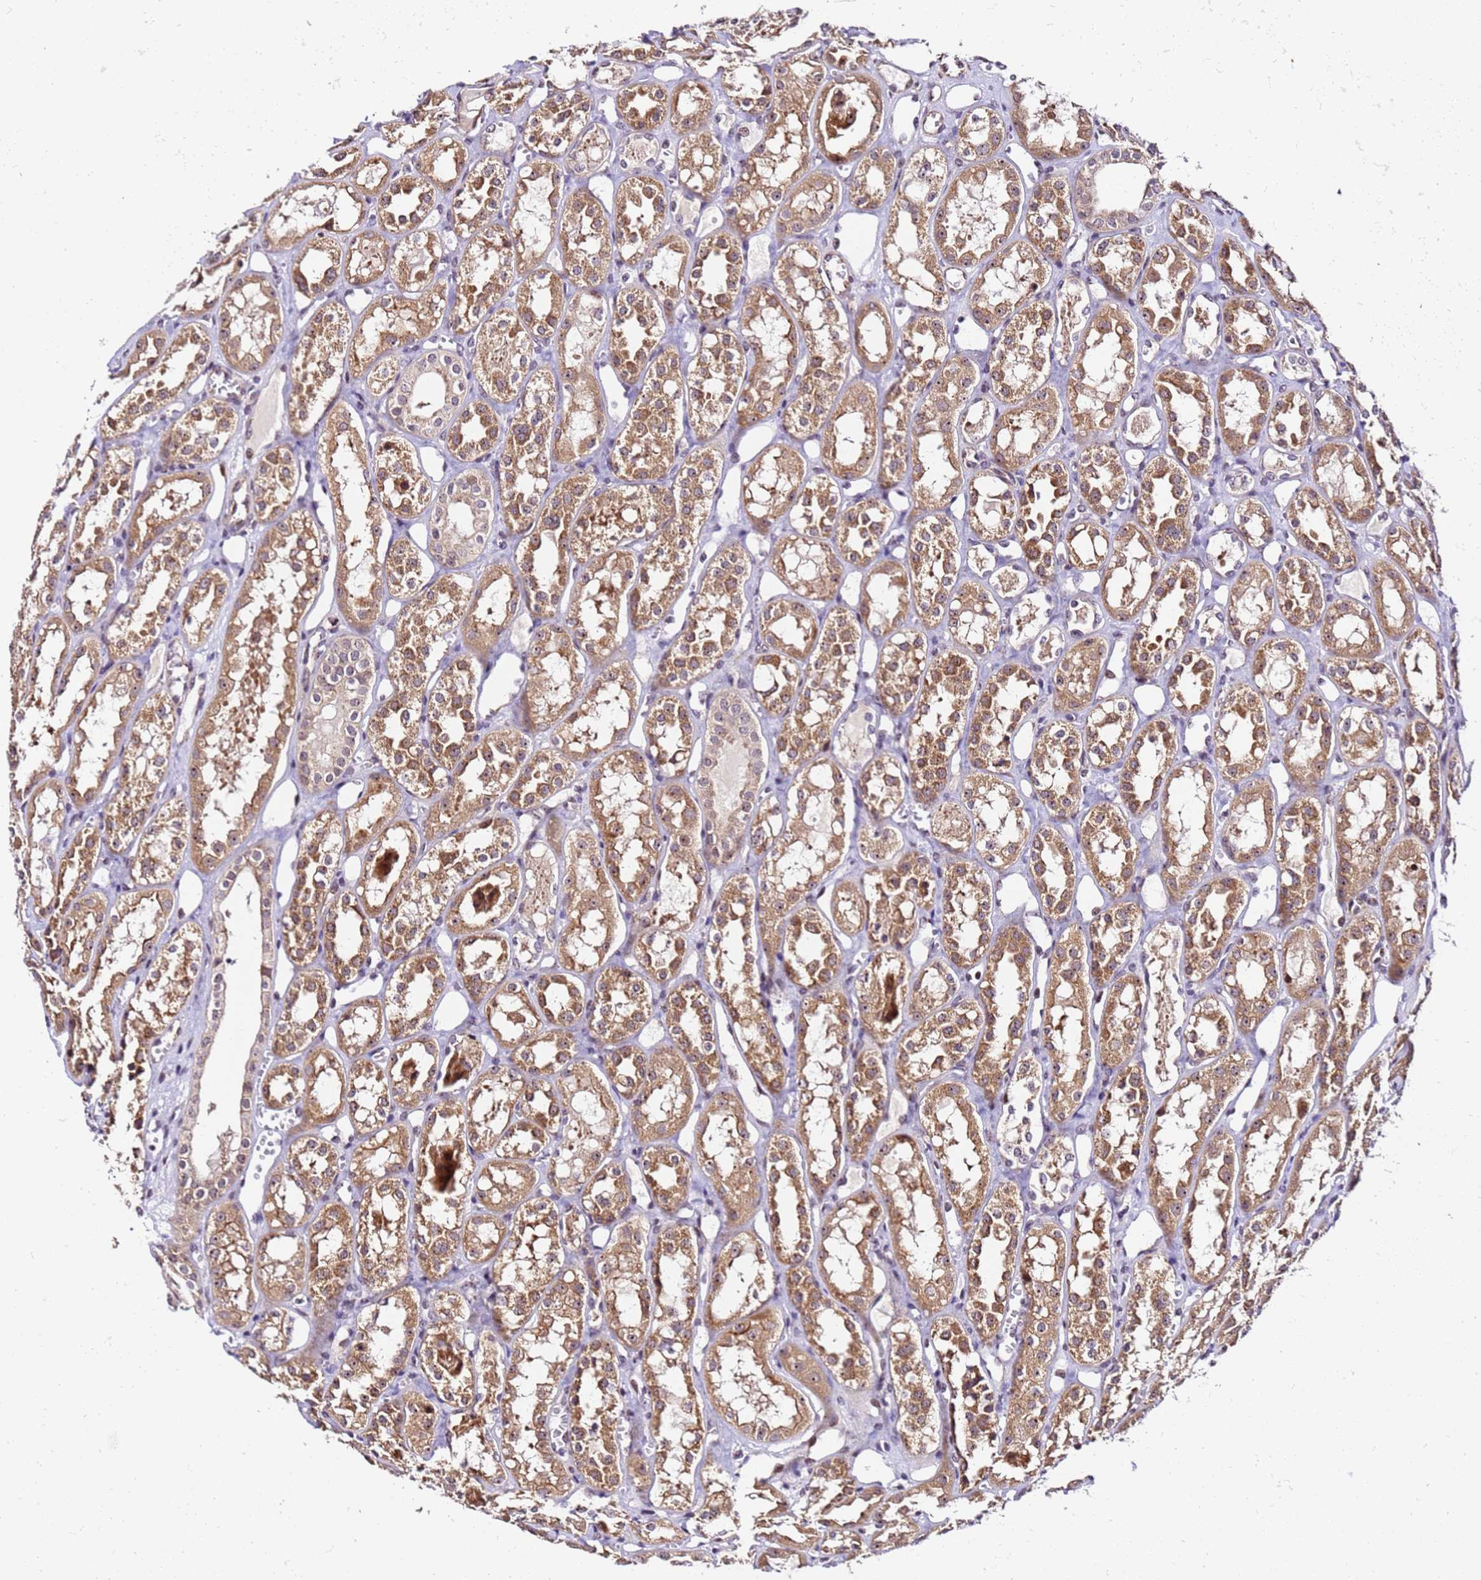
{"staining": {"intensity": "moderate", "quantity": "<25%", "location": "cytoplasmic/membranous,nuclear"}, "tissue": "kidney", "cell_type": "Cells in glomeruli", "image_type": "normal", "snomed": [{"axis": "morphology", "description": "Normal tissue, NOS"}, {"axis": "topography", "description": "Kidney"}], "caption": "A low amount of moderate cytoplasmic/membranous,nuclear positivity is seen in about <25% of cells in glomeruli in unremarkable kidney.", "gene": "SLX4IP", "patient": {"sex": "male", "age": 16}}